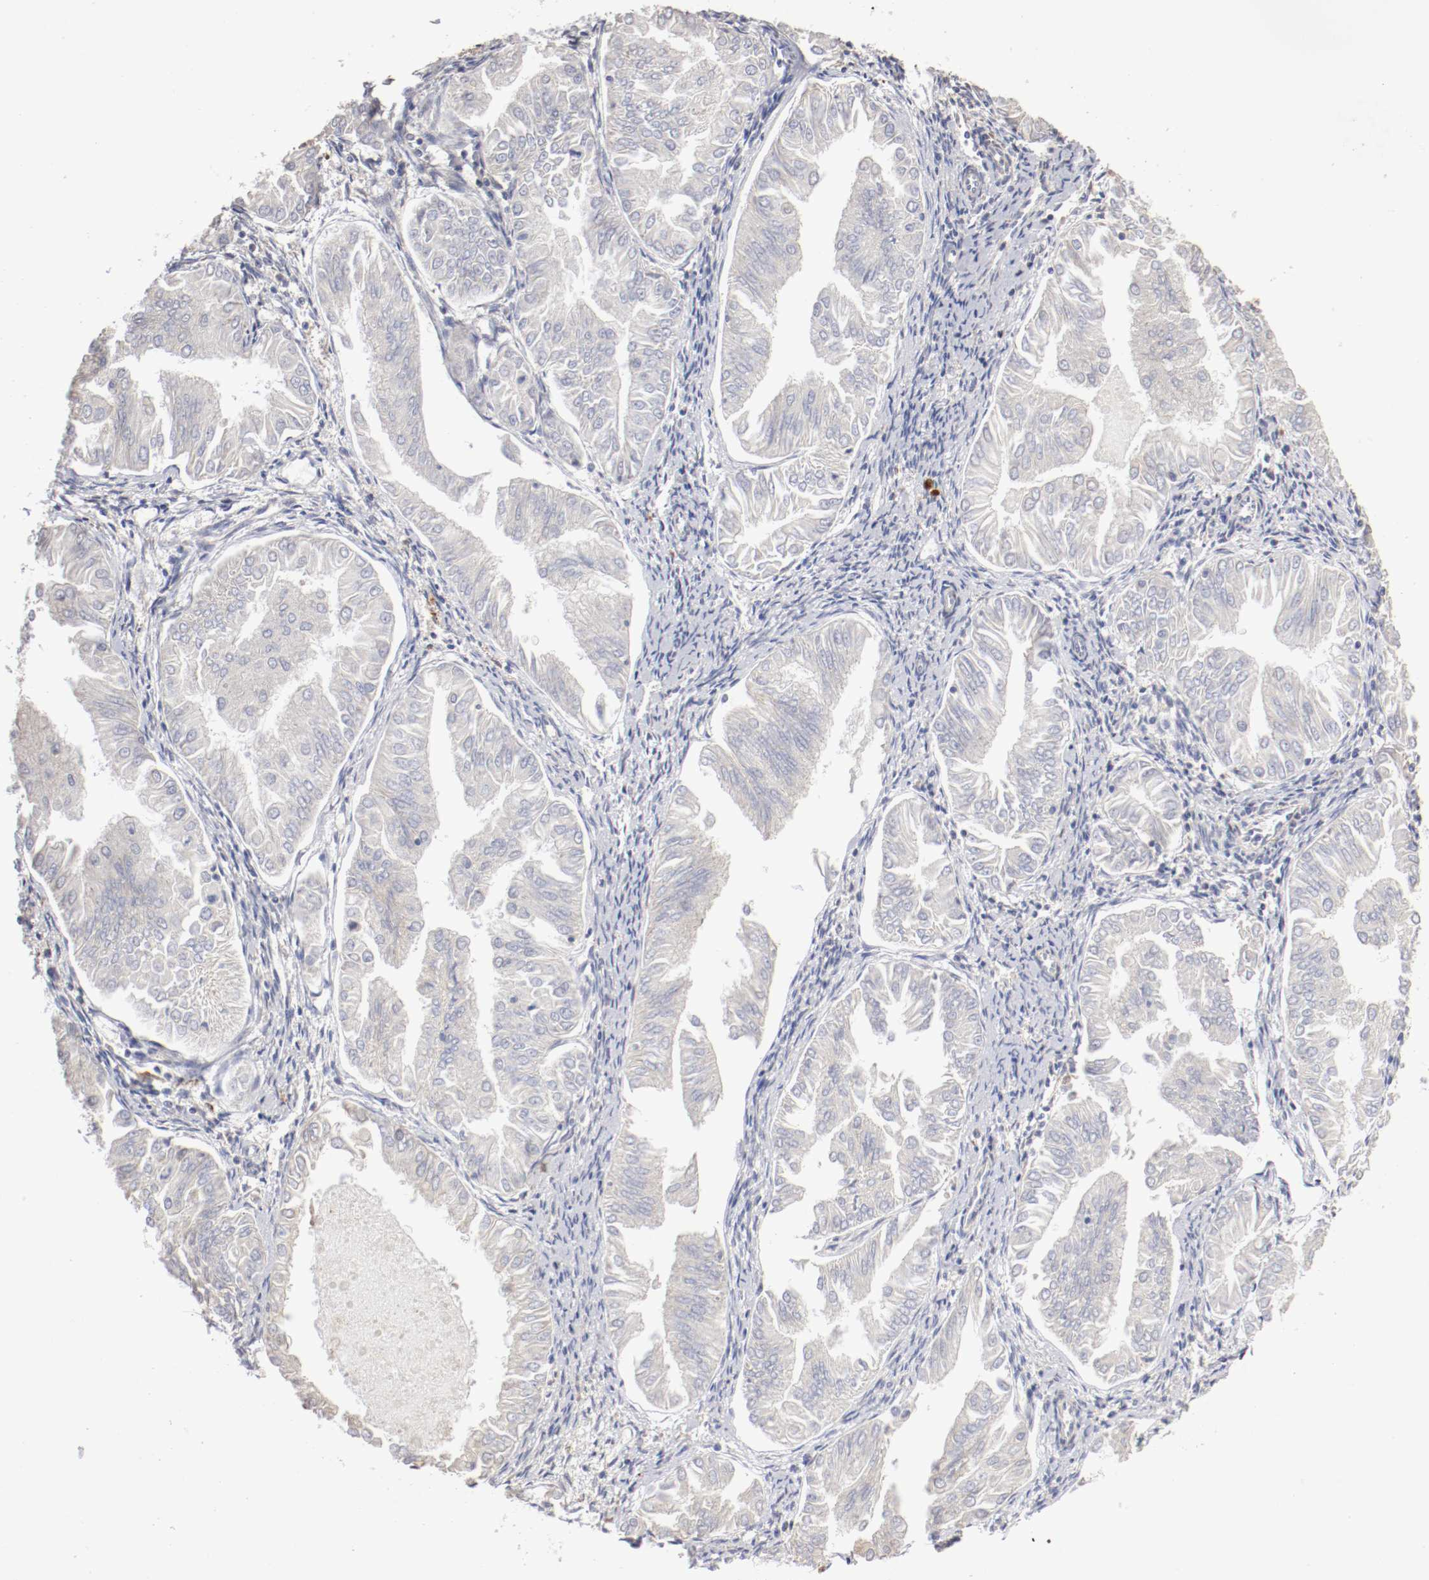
{"staining": {"intensity": "negative", "quantity": "none", "location": "none"}, "tissue": "endometrial cancer", "cell_type": "Tumor cells", "image_type": "cancer", "snomed": [{"axis": "morphology", "description": "Adenocarcinoma, NOS"}, {"axis": "topography", "description": "Endometrium"}], "caption": "IHC of endometrial cancer (adenocarcinoma) displays no positivity in tumor cells.", "gene": "CDK6", "patient": {"sex": "female", "age": 53}}